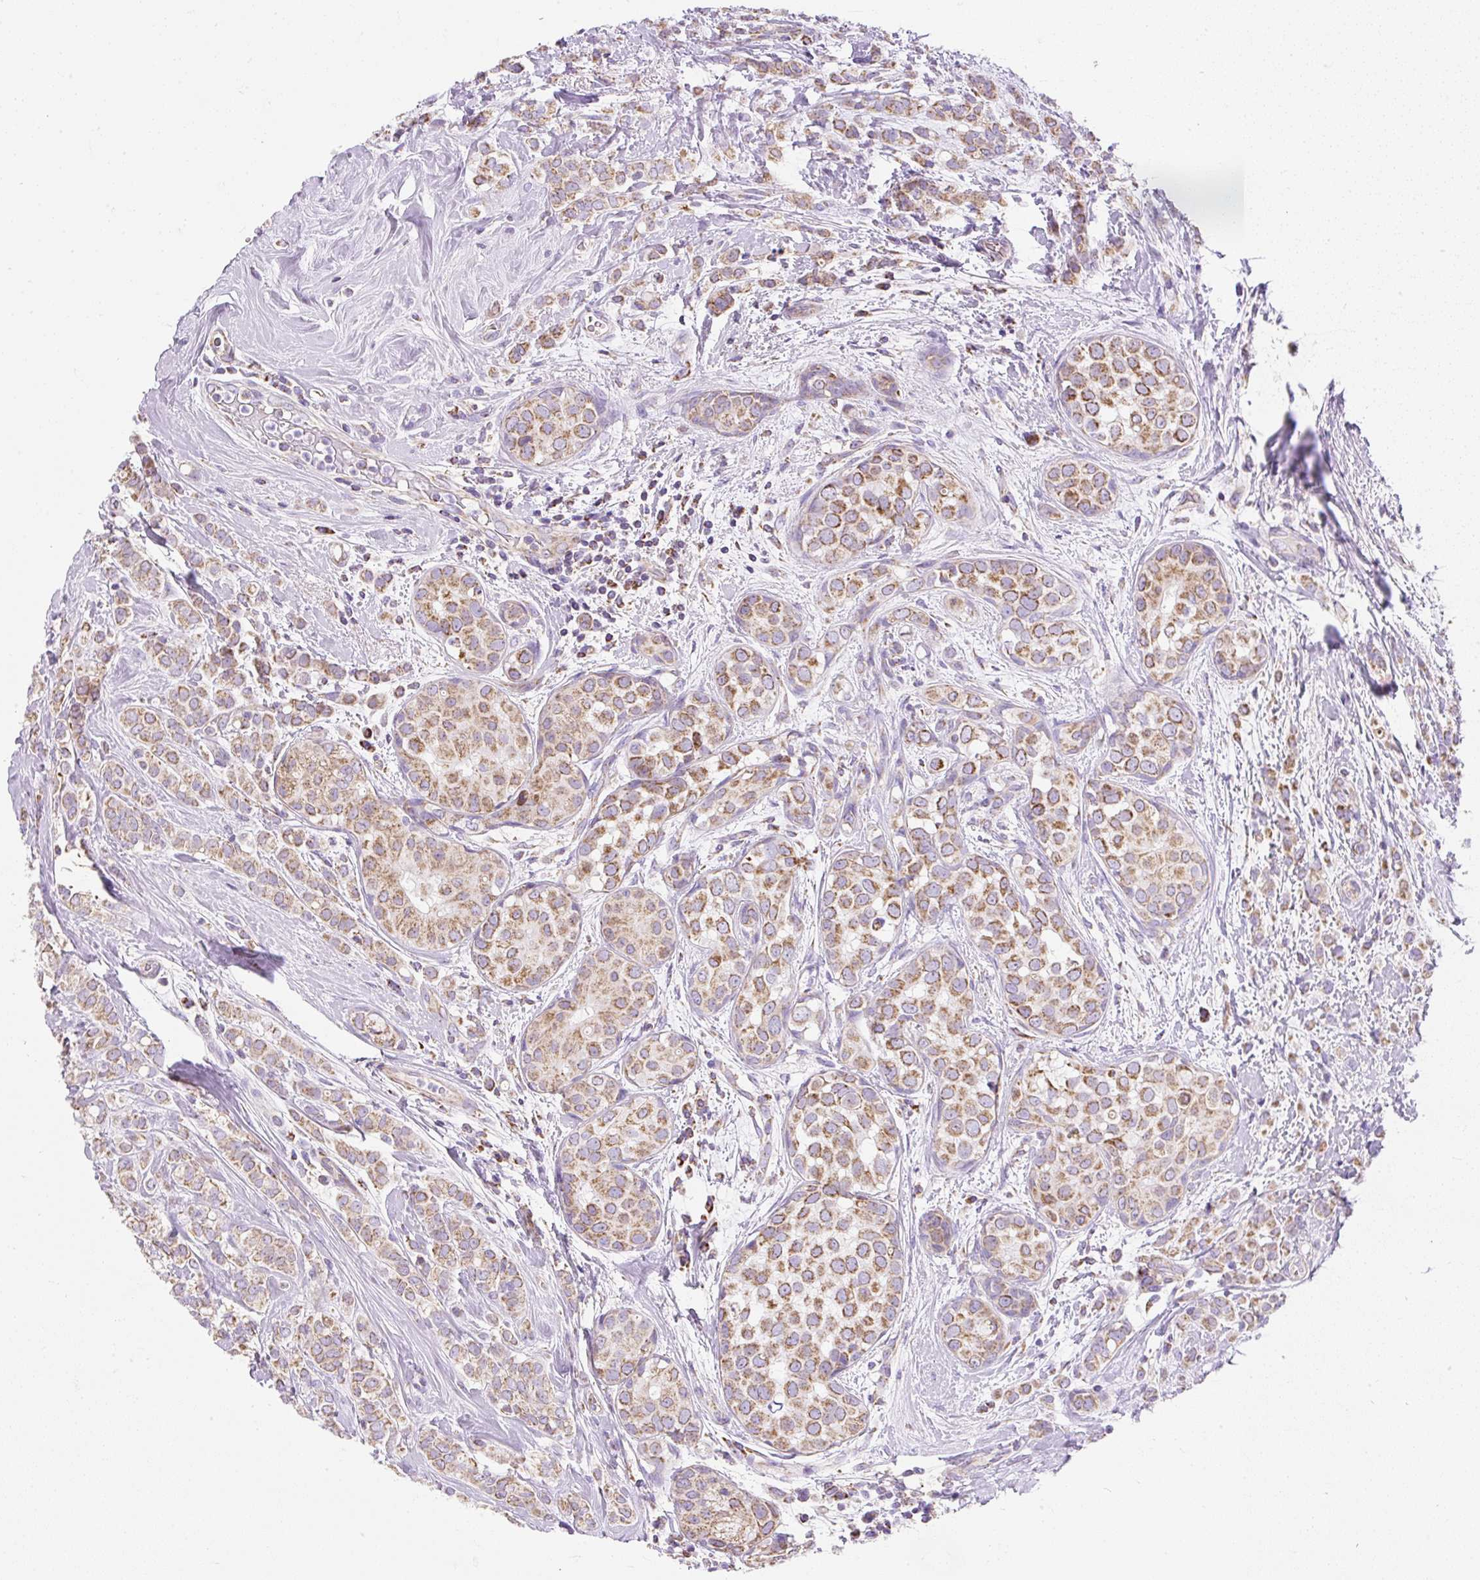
{"staining": {"intensity": "moderate", "quantity": ">75%", "location": "cytoplasmic/membranous"}, "tissue": "breast cancer", "cell_type": "Tumor cells", "image_type": "cancer", "snomed": [{"axis": "morphology", "description": "Lobular carcinoma"}, {"axis": "topography", "description": "Breast"}], "caption": "IHC micrograph of neoplastic tissue: human breast lobular carcinoma stained using IHC exhibits medium levels of moderate protein expression localized specifically in the cytoplasmic/membranous of tumor cells, appearing as a cytoplasmic/membranous brown color.", "gene": "DAAM2", "patient": {"sex": "female", "age": 68}}